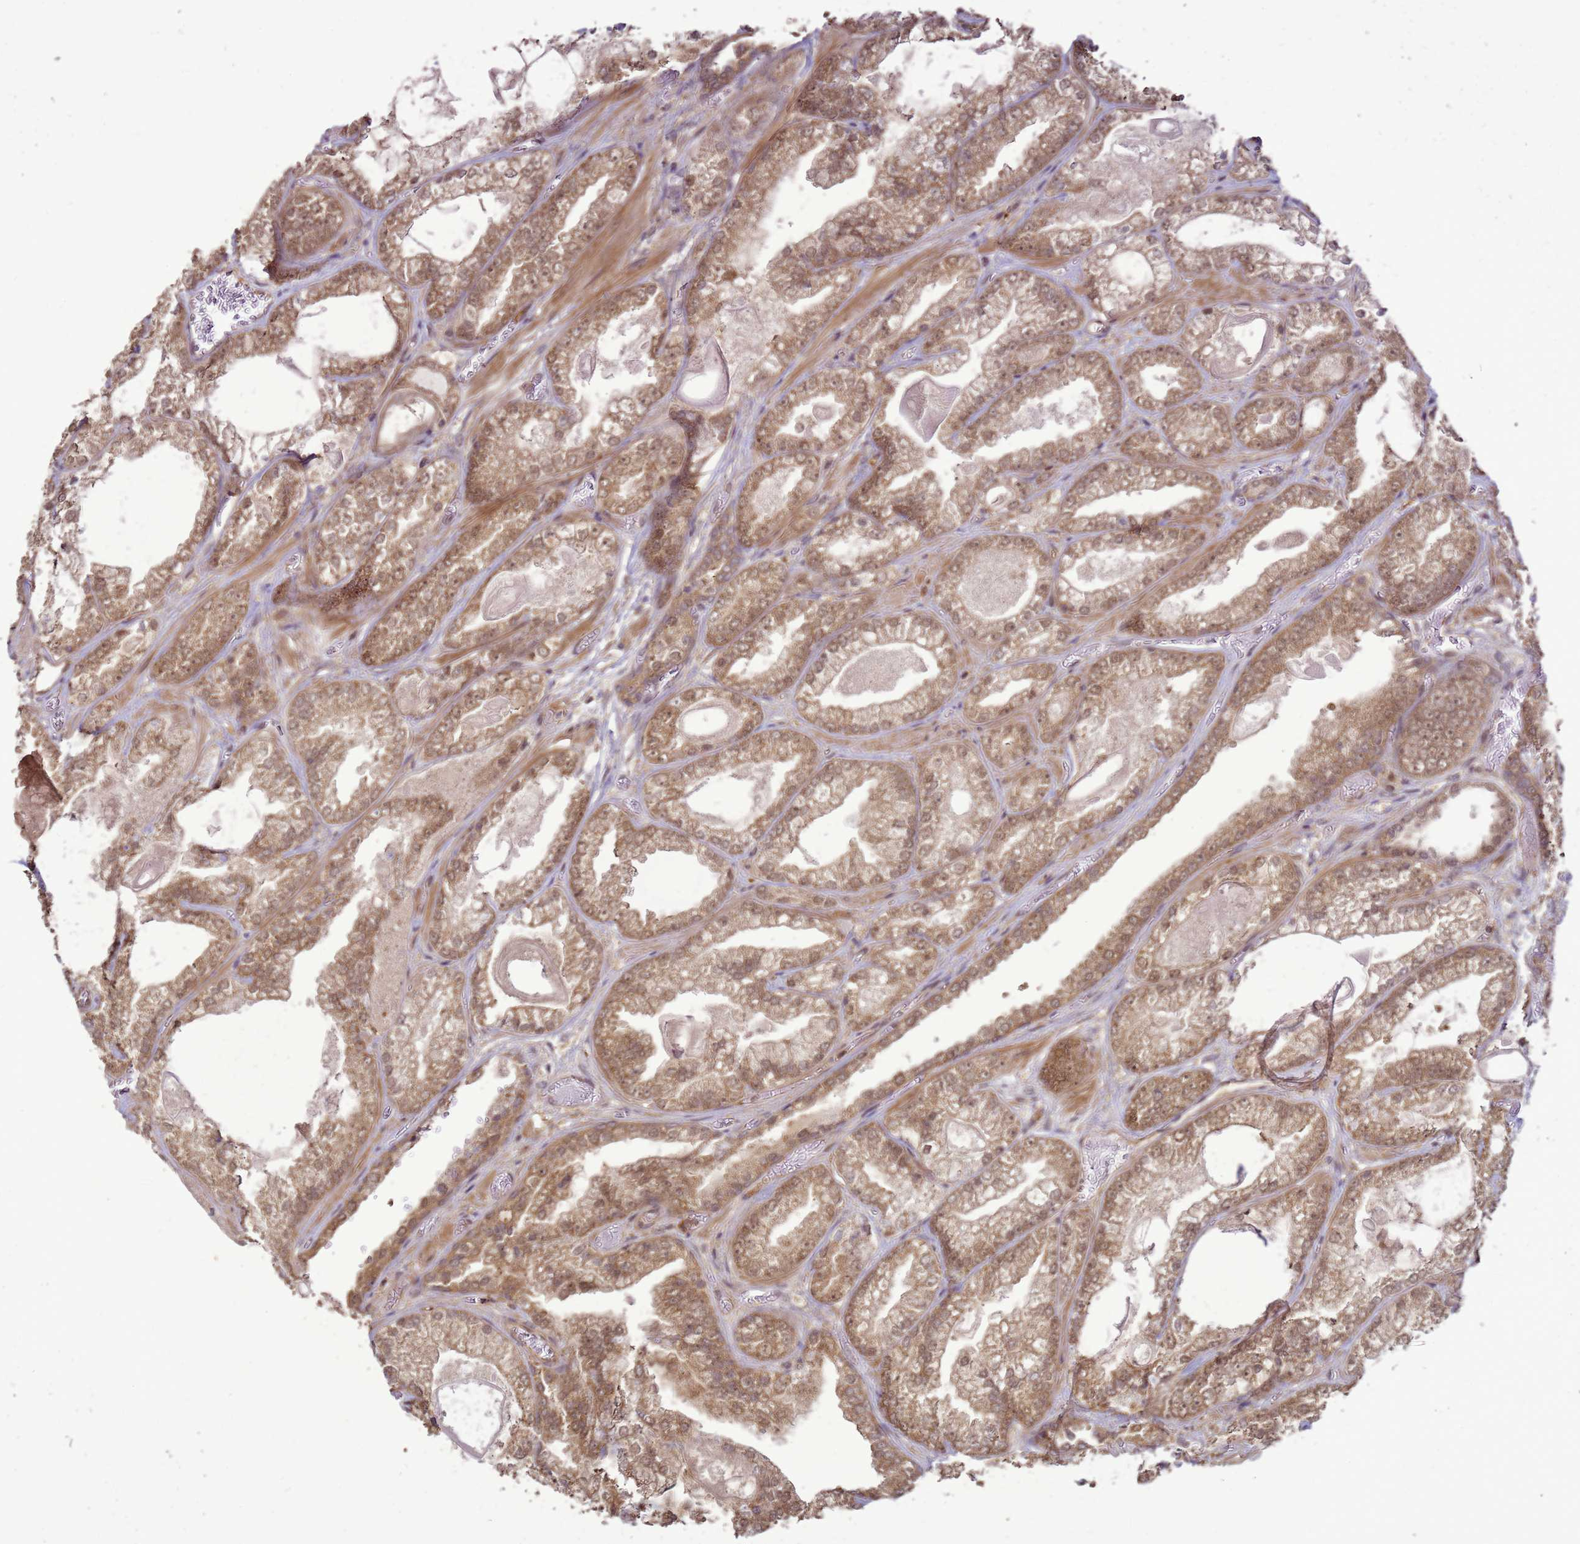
{"staining": {"intensity": "moderate", "quantity": ">75%", "location": "cytoplasmic/membranous,nuclear"}, "tissue": "prostate cancer", "cell_type": "Tumor cells", "image_type": "cancer", "snomed": [{"axis": "morphology", "description": "Adenocarcinoma, Low grade"}, {"axis": "topography", "description": "Prostate"}], "caption": "Prostate low-grade adenocarcinoma was stained to show a protein in brown. There is medium levels of moderate cytoplasmic/membranous and nuclear staining in approximately >75% of tumor cells.", "gene": "CRBN", "patient": {"sex": "male", "age": 57}}